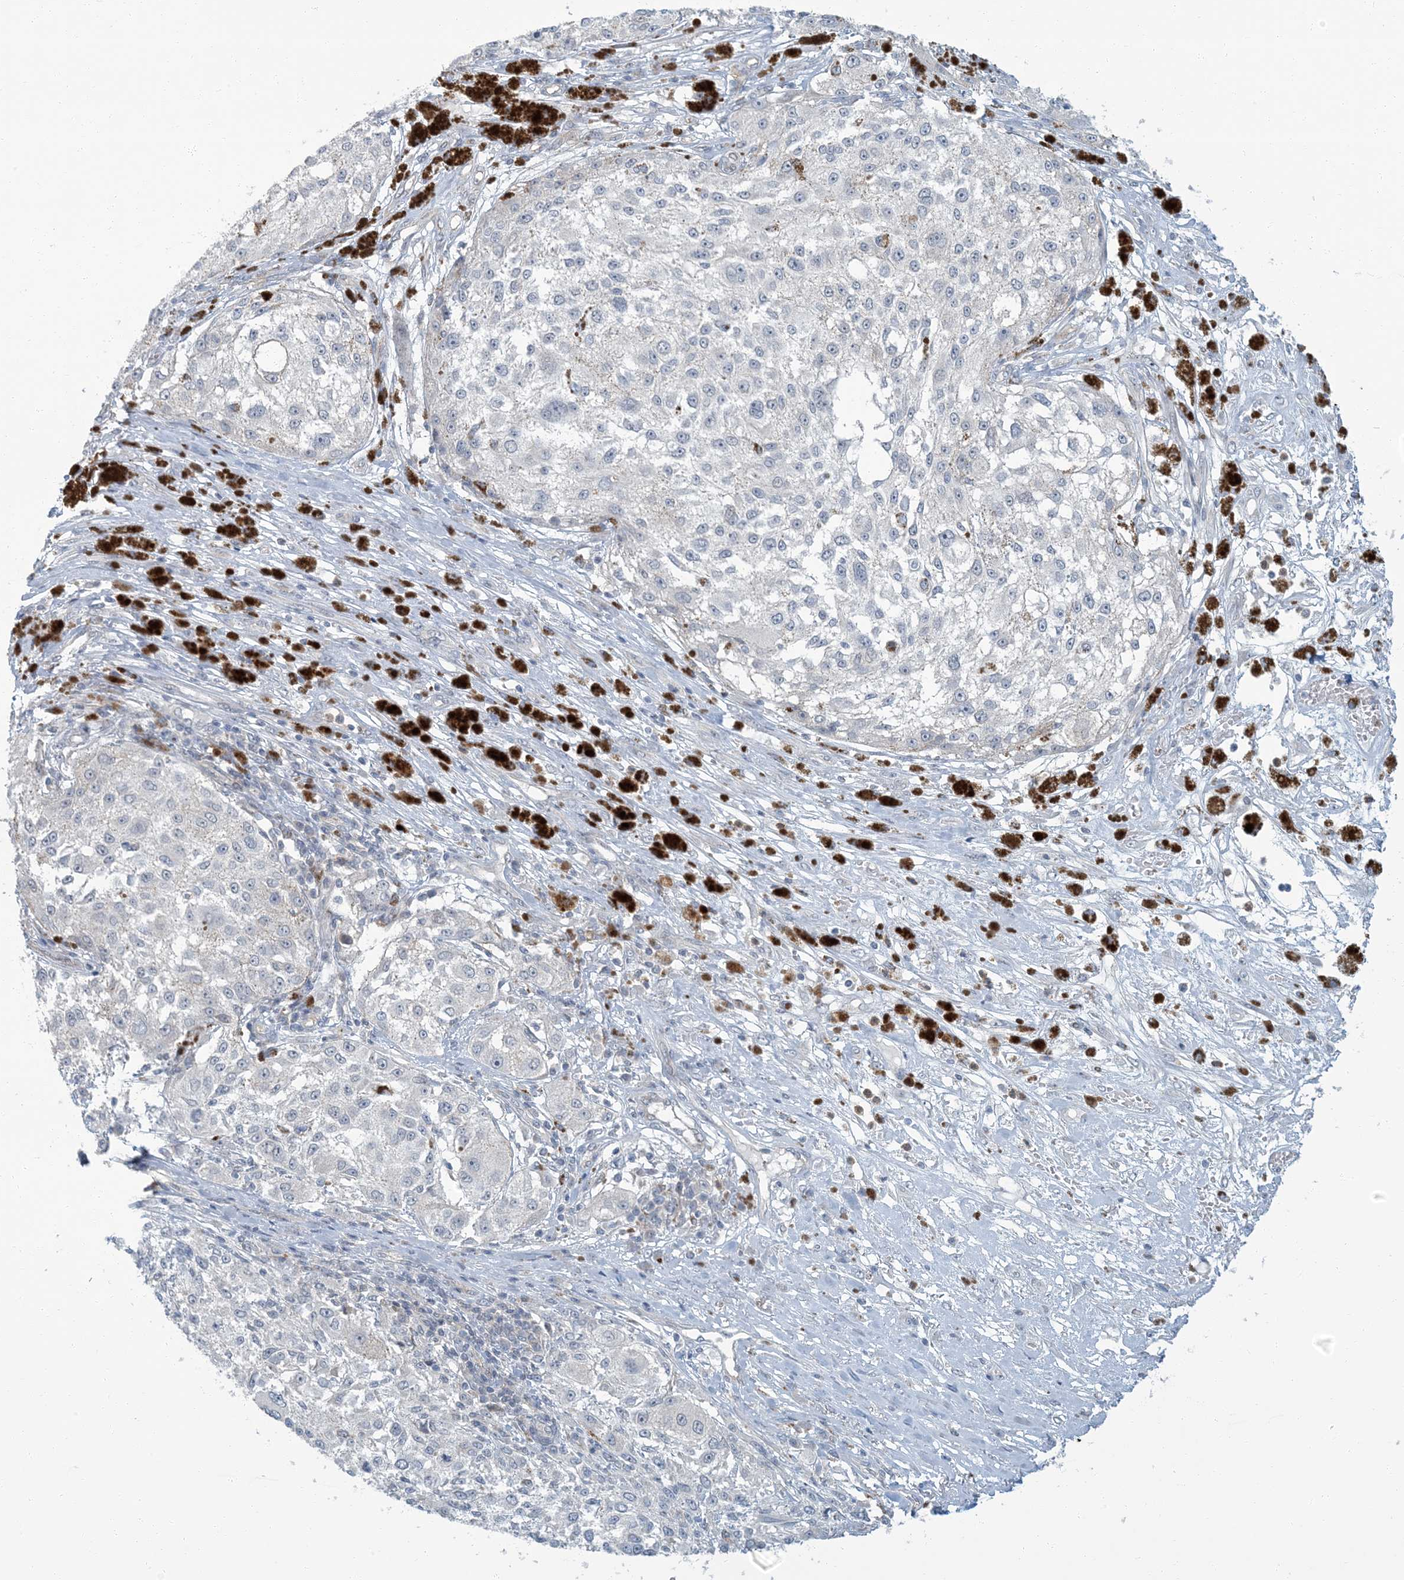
{"staining": {"intensity": "negative", "quantity": "none", "location": "none"}, "tissue": "melanoma", "cell_type": "Tumor cells", "image_type": "cancer", "snomed": [{"axis": "morphology", "description": "Necrosis, NOS"}, {"axis": "morphology", "description": "Malignant melanoma, NOS"}, {"axis": "topography", "description": "Skin"}], "caption": "Photomicrograph shows no protein expression in tumor cells of melanoma tissue.", "gene": "EPHA4", "patient": {"sex": "female", "age": 87}}